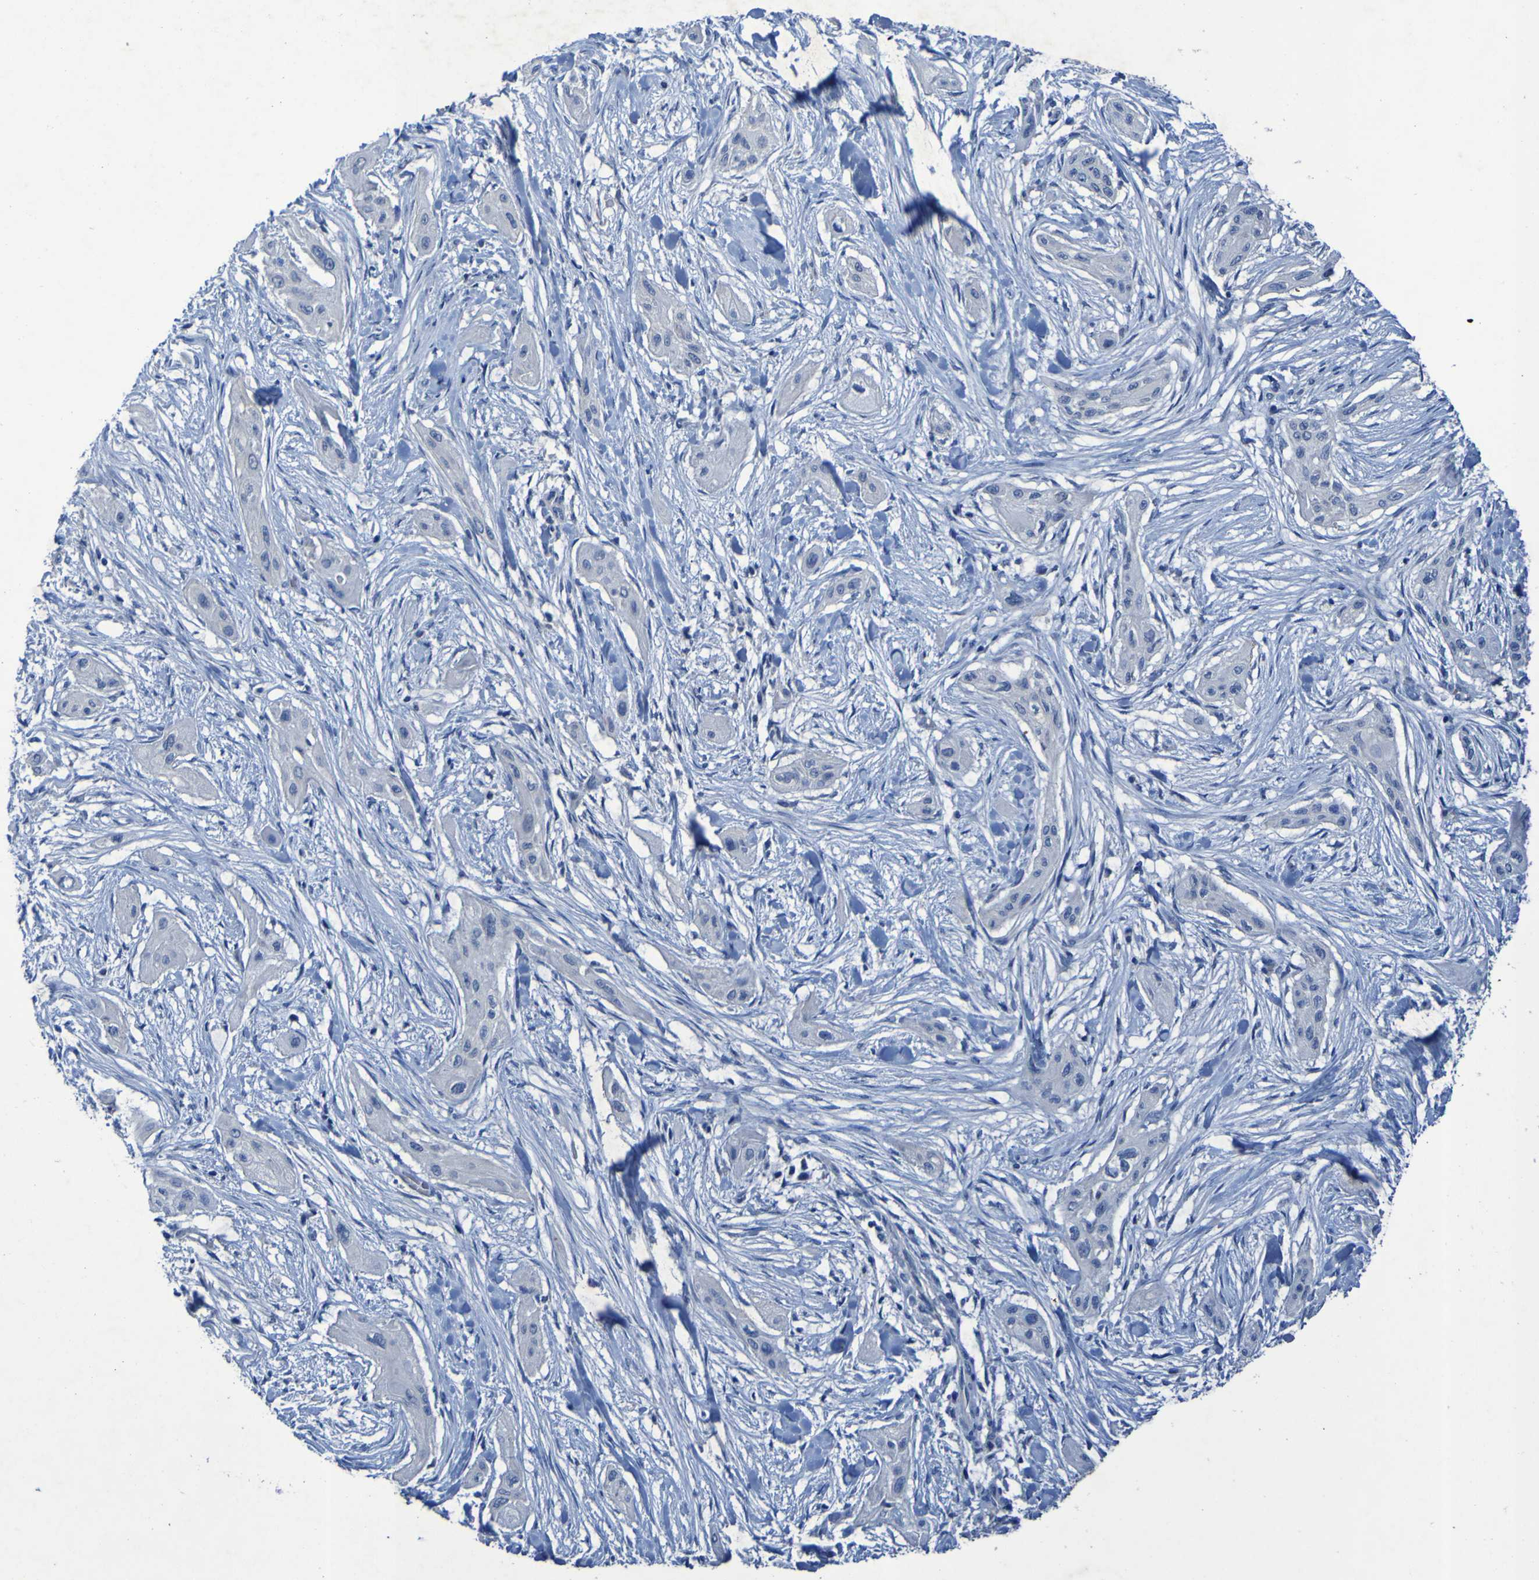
{"staining": {"intensity": "negative", "quantity": "none", "location": "none"}, "tissue": "lung cancer", "cell_type": "Tumor cells", "image_type": "cancer", "snomed": [{"axis": "morphology", "description": "Squamous cell carcinoma, NOS"}, {"axis": "topography", "description": "Lung"}], "caption": "Squamous cell carcinoma (lung) was stained to show a protein in brown. There is no significant expression in tumor cells.", "gene": "SGK2", "patient": {"sex": "female", "age": 47}}